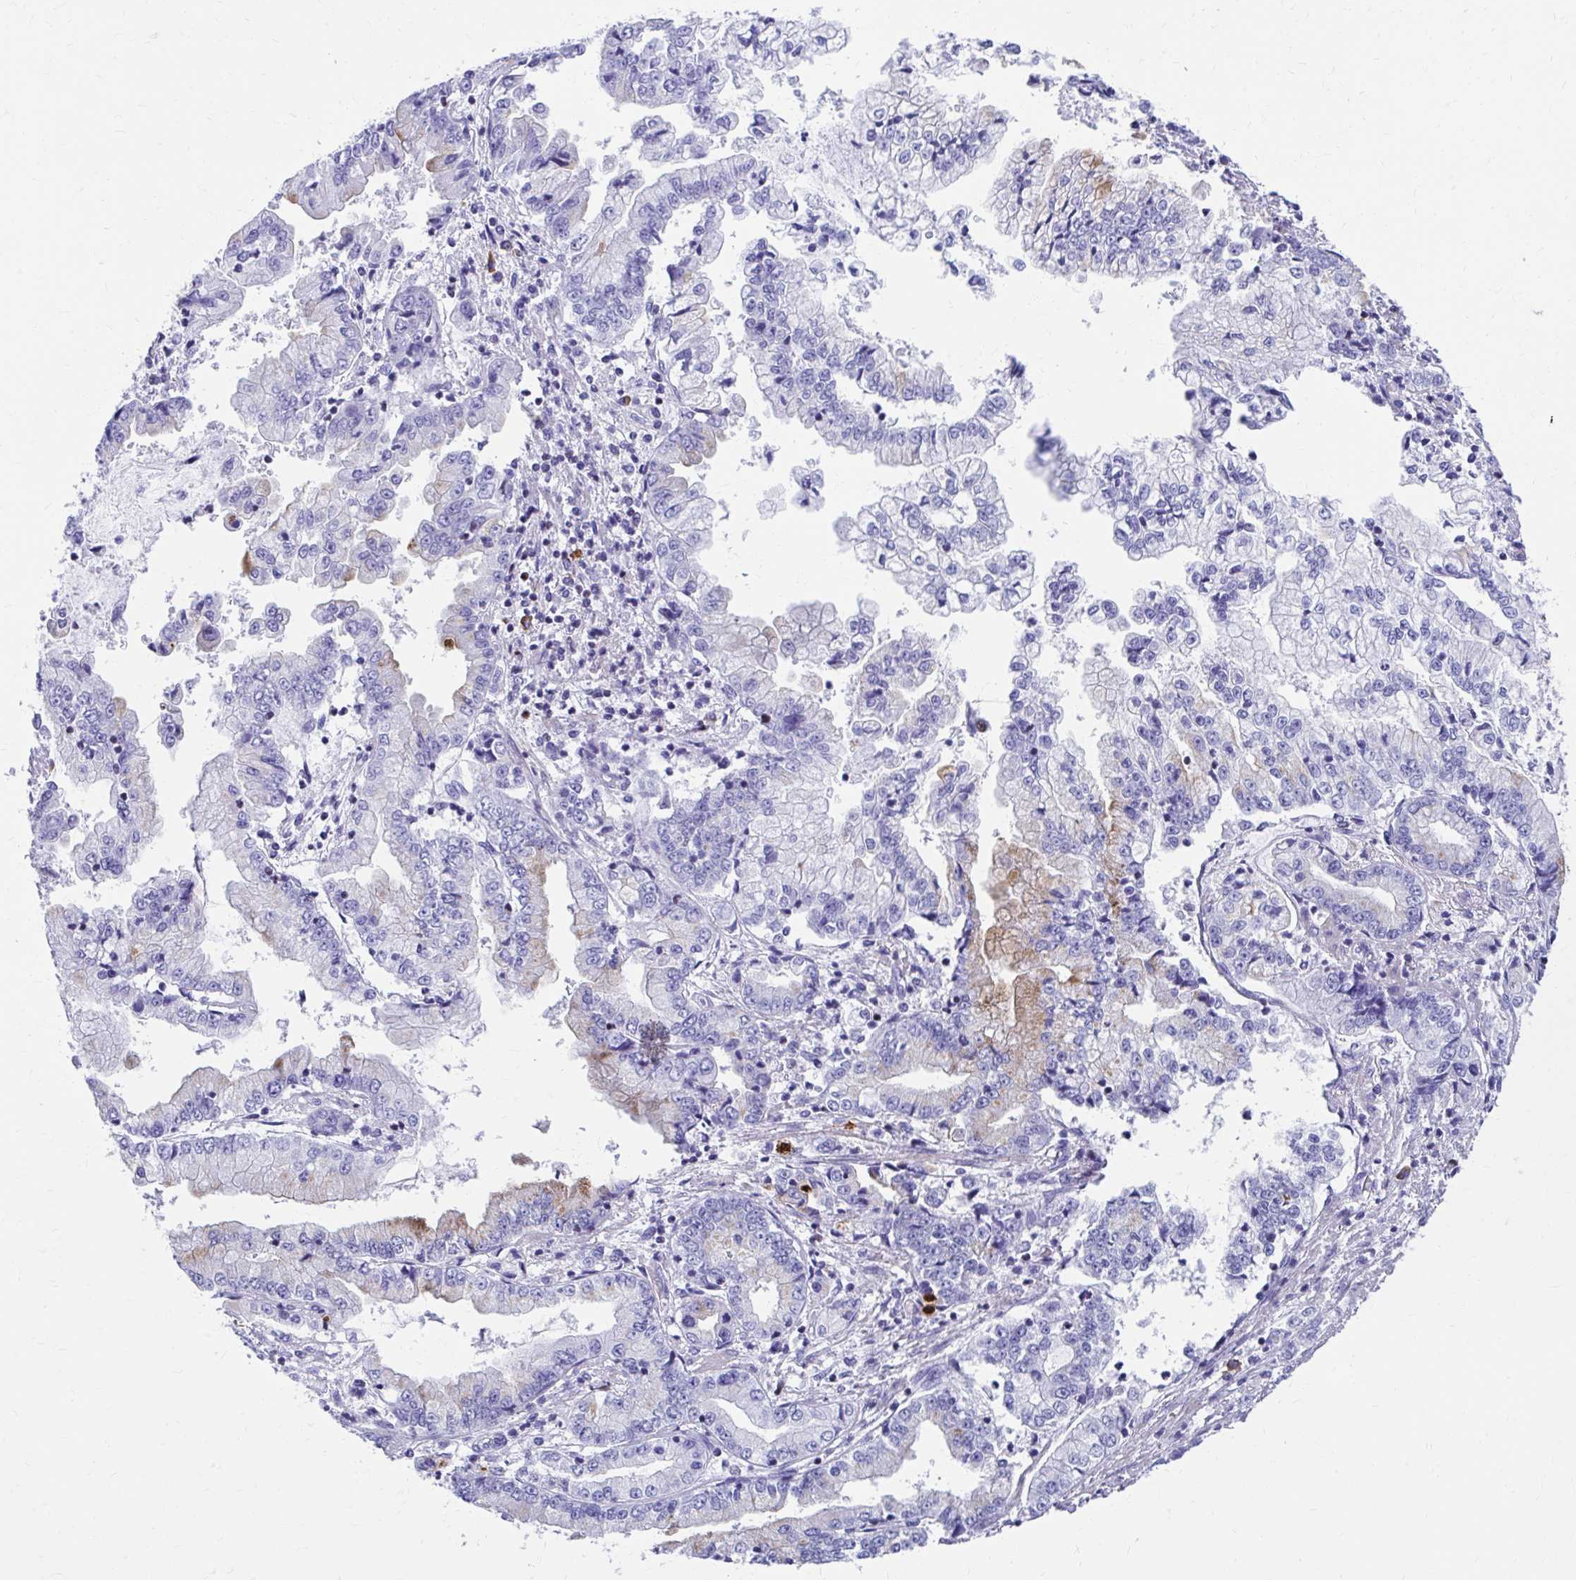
{"staining": {"intensity": "moderate", "quantity": "<25%", "location": "cytoplasmic/membranous"}, "tissue": "stomach cancer", "cell_type": "Tumor cells", "image_type": "cancer", "snomed": [{"axis": "morphology", "description": "Adenocarcinoma, NOS"}, {"axis": "topography", "description": "Stomach, upper"}], "caption": "Stomach cancer stained for a protein (brown) shows moderate cytoplasmic/membranous positive positivity in approximately <25% of tumor cells.", "gene": "RUNX3", "patient": {"sex": "female", "age": 74}}